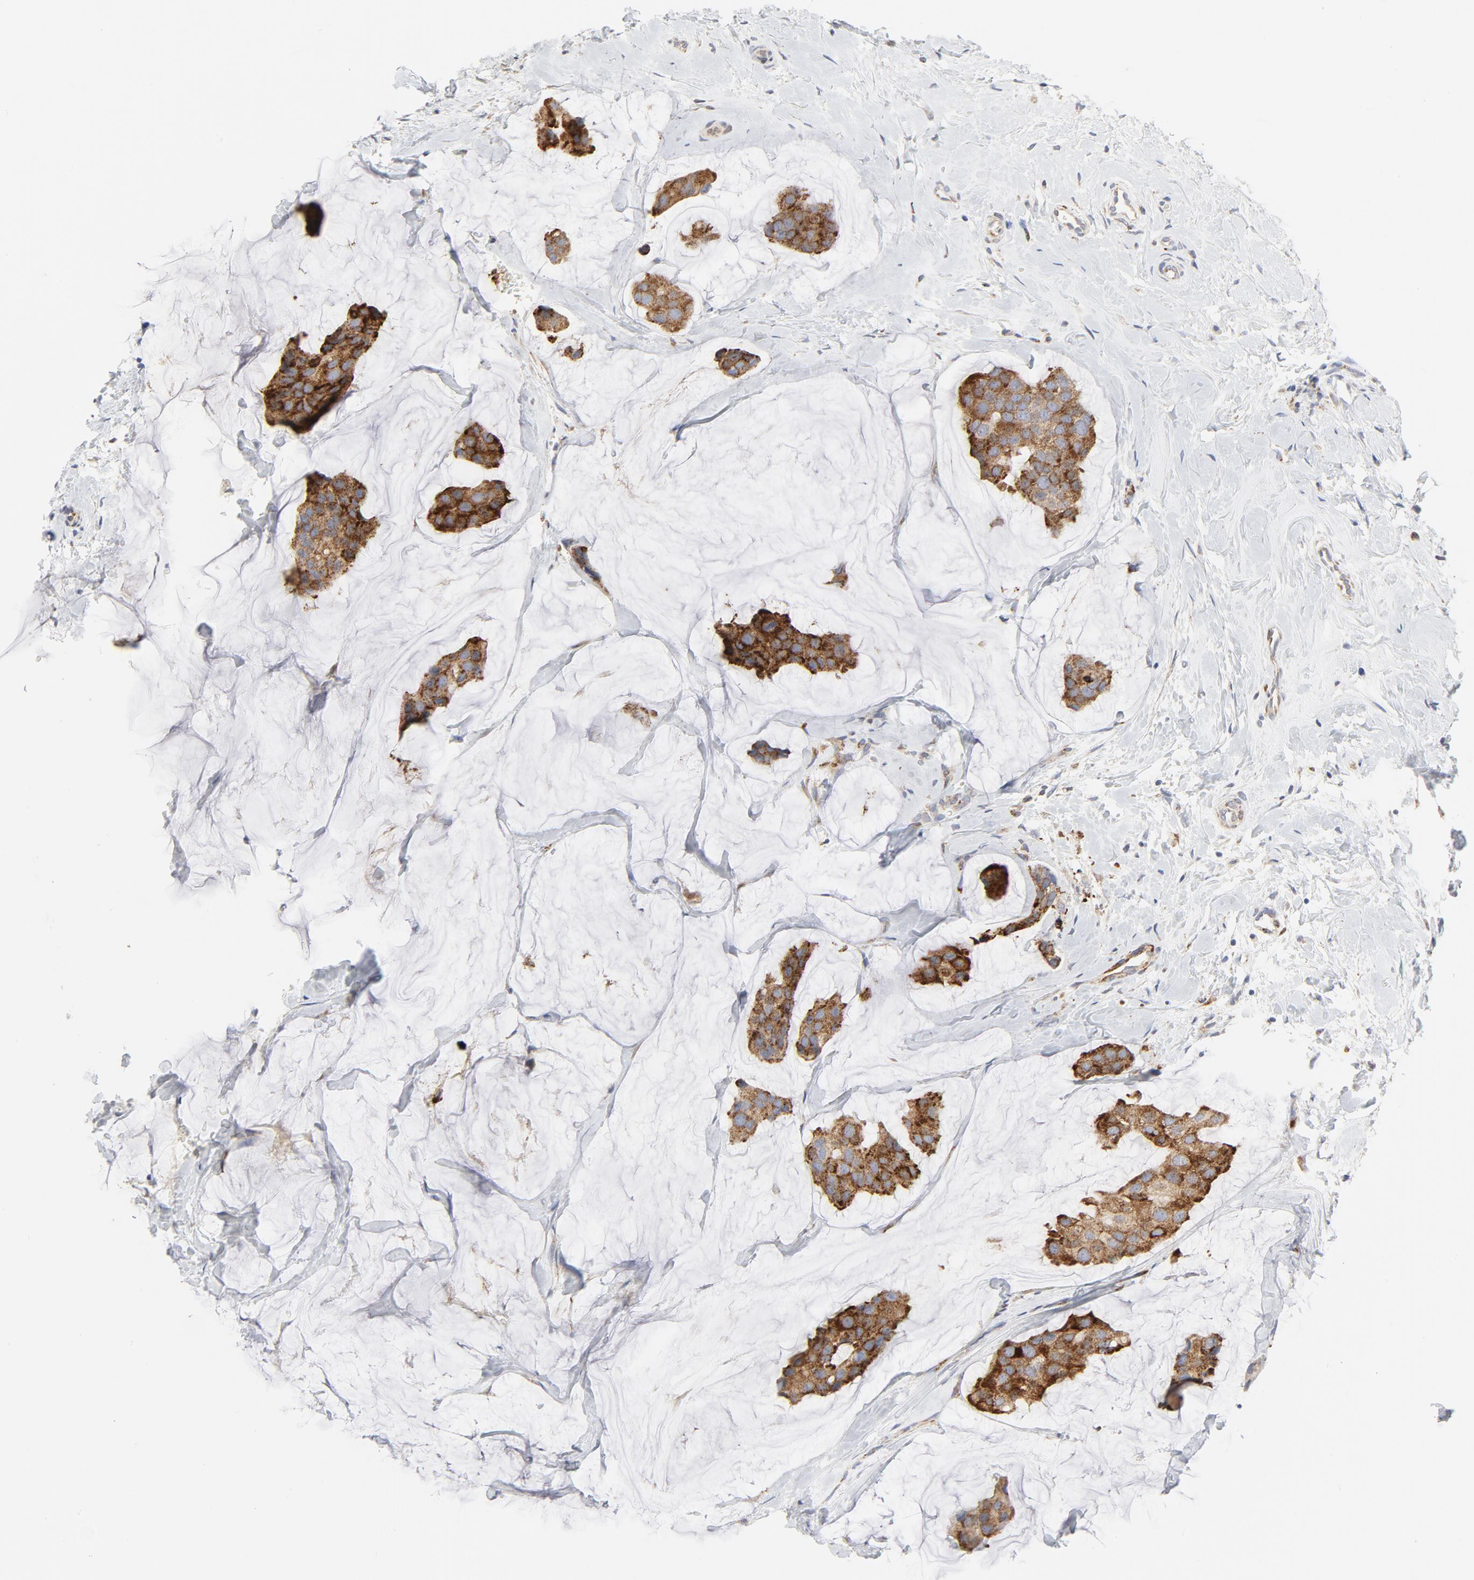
{"staining": {"intensity": "strong", "quantity": ">75%", "location": "cytoplasmic/membranous"}, "tissue": "breast cancer", "cell_type": "Tumor cells", "image_type": "cancer", "snomed": [{"axis": "morphology", "description": "Normal tissue, NOS"}, {"axis": "morphology", "description": "Duct carcinoma"}, {"axis": "topography", "description": "Breast"}], "caption": "Protein expression by IHC displays strong cytoplasmic/membranous positivity in about >75% of tumor cells in breast invasive ductal carcinoma.", "gene": "LRP6", "patient": {"sex": "female", "age": 50}}